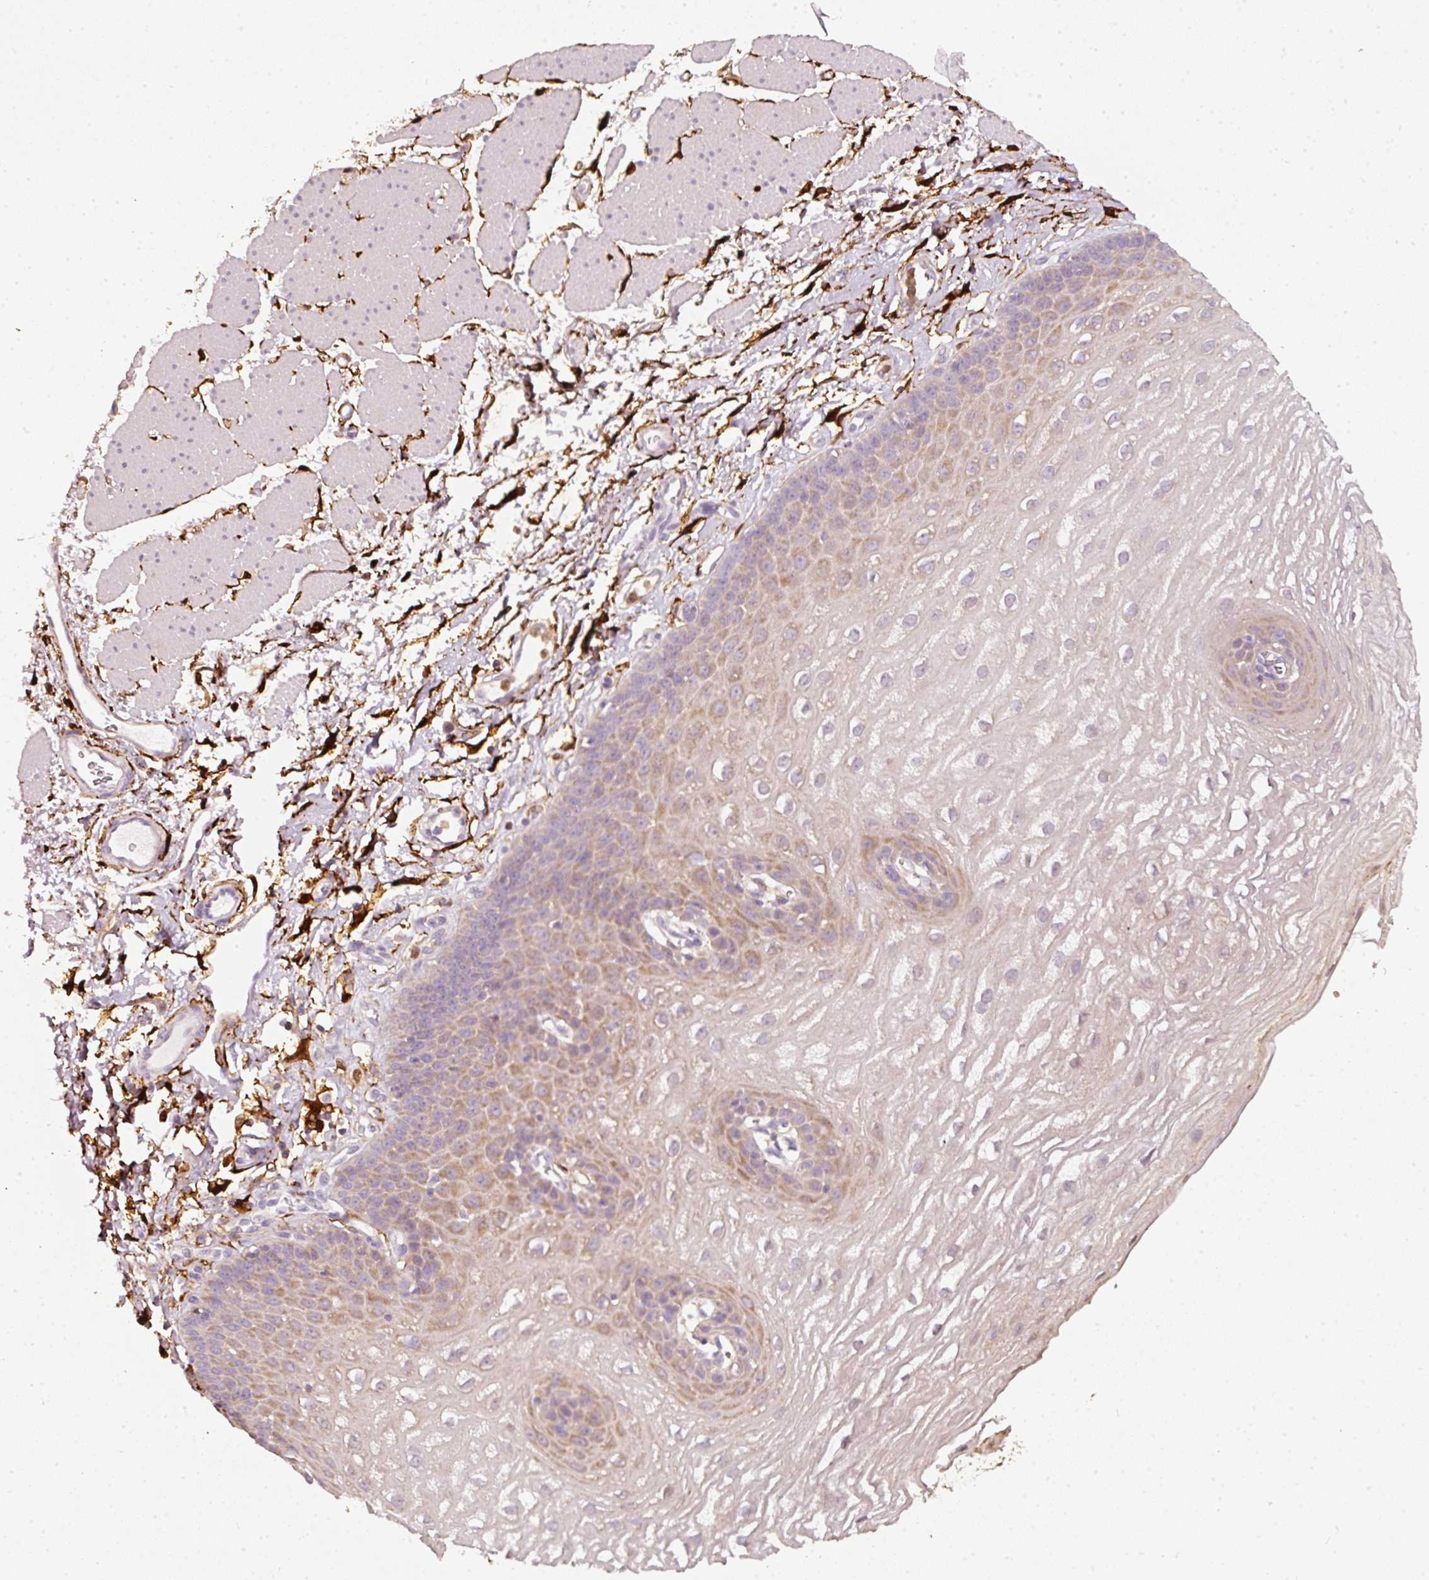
{"staining": {"intensity": "moderate", "quantity": "25%-75%", "location": "cytoplasmic/membranous"}, "tissue": "esophagus", "cell_type": "Squamous epithelial cells", "image_type": "normal", "snomed": [{"axis": "morphology", "description": "Normal tissue, NOS"}, {"axis": "topography", "description": "Esophagus"}], "caption": "Immunohistochemistry staining of normal esophagus, which displays medium levels of moderate cytoplasmic/membranous expression in about 25%-75% of squamous epithelial cells indicating moderate cytoplasmic/membranous protein positivity. The staining was performed using DAB (brown) for protein detection and nuclei were counterstained in hematoxylin (blue).", "gene": "IQGAP2", "patient": {"sex": "female", "age": 81}}